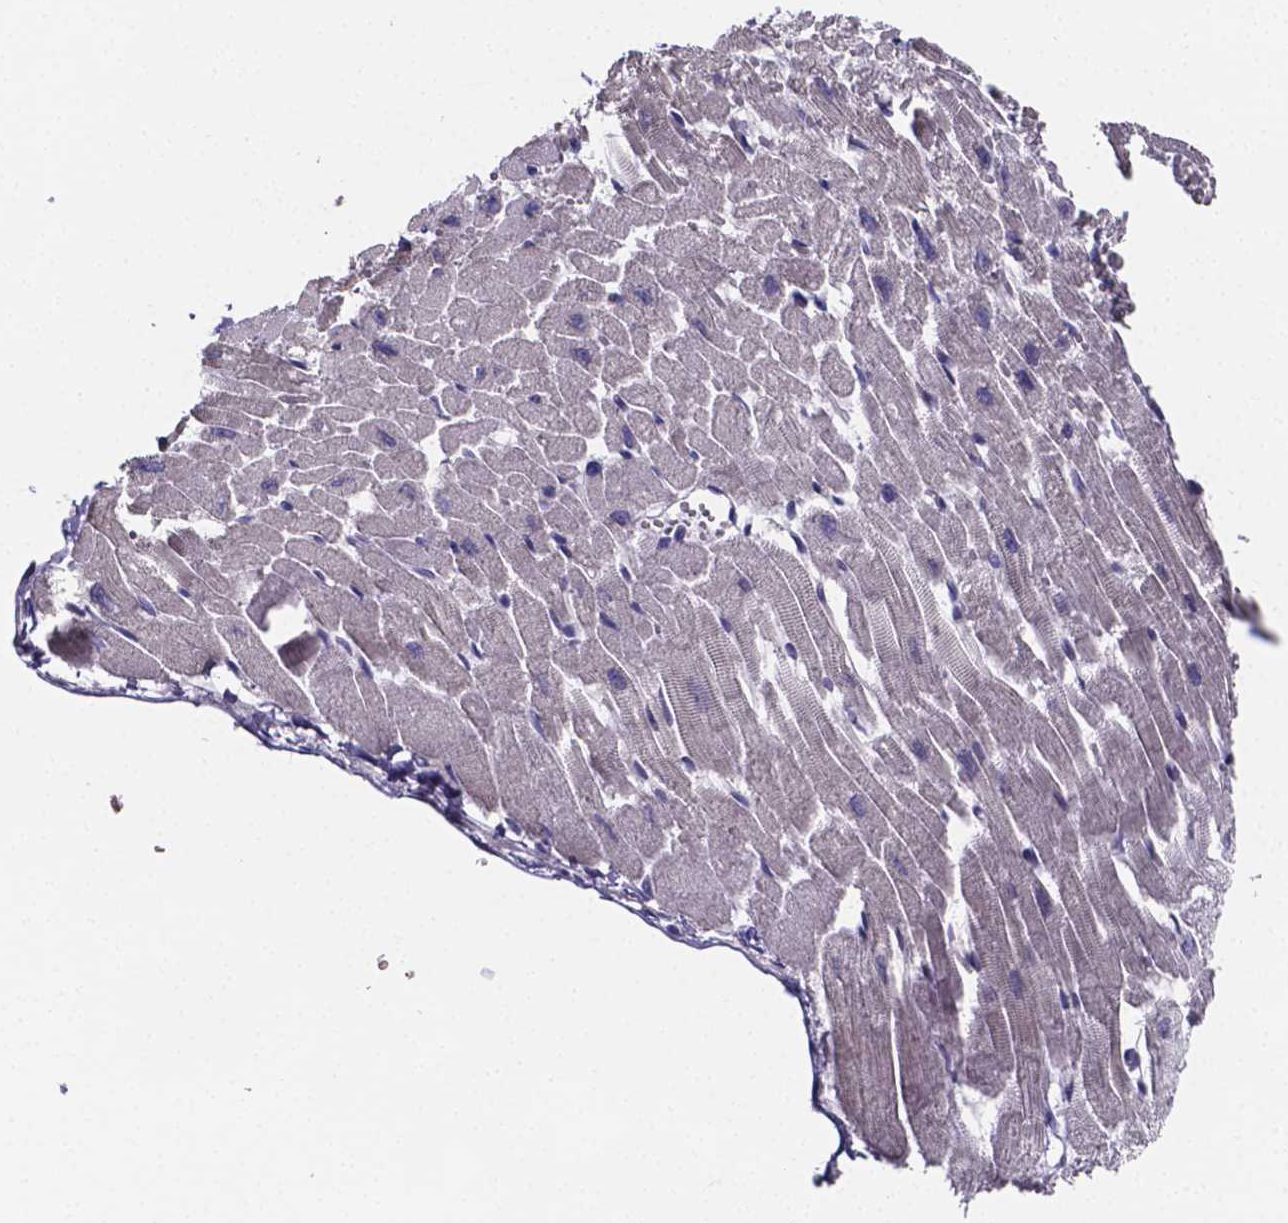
{"staining": {"intensity": "negative", "quantity": "none", "location": "none"}, "tissue": "heart muscle", "cell_type": "Cardiomyocytes", "image_type": "normal", "snomed": [{"axis": "morphology", "description": "Normal tissue, NOS"}, {"axis": "topography", "description": "Heart"}], "caption": "An immunohistochemistry (IHC) histopathology image of benign heart muscle is shown. There is no staining in cardiomyocytes of heart muscle. (Brightfield microscopy of DAB IHC at high magnification).", "gene": "IZUMO1", "patient": {"sex": "female", "age": 52}}